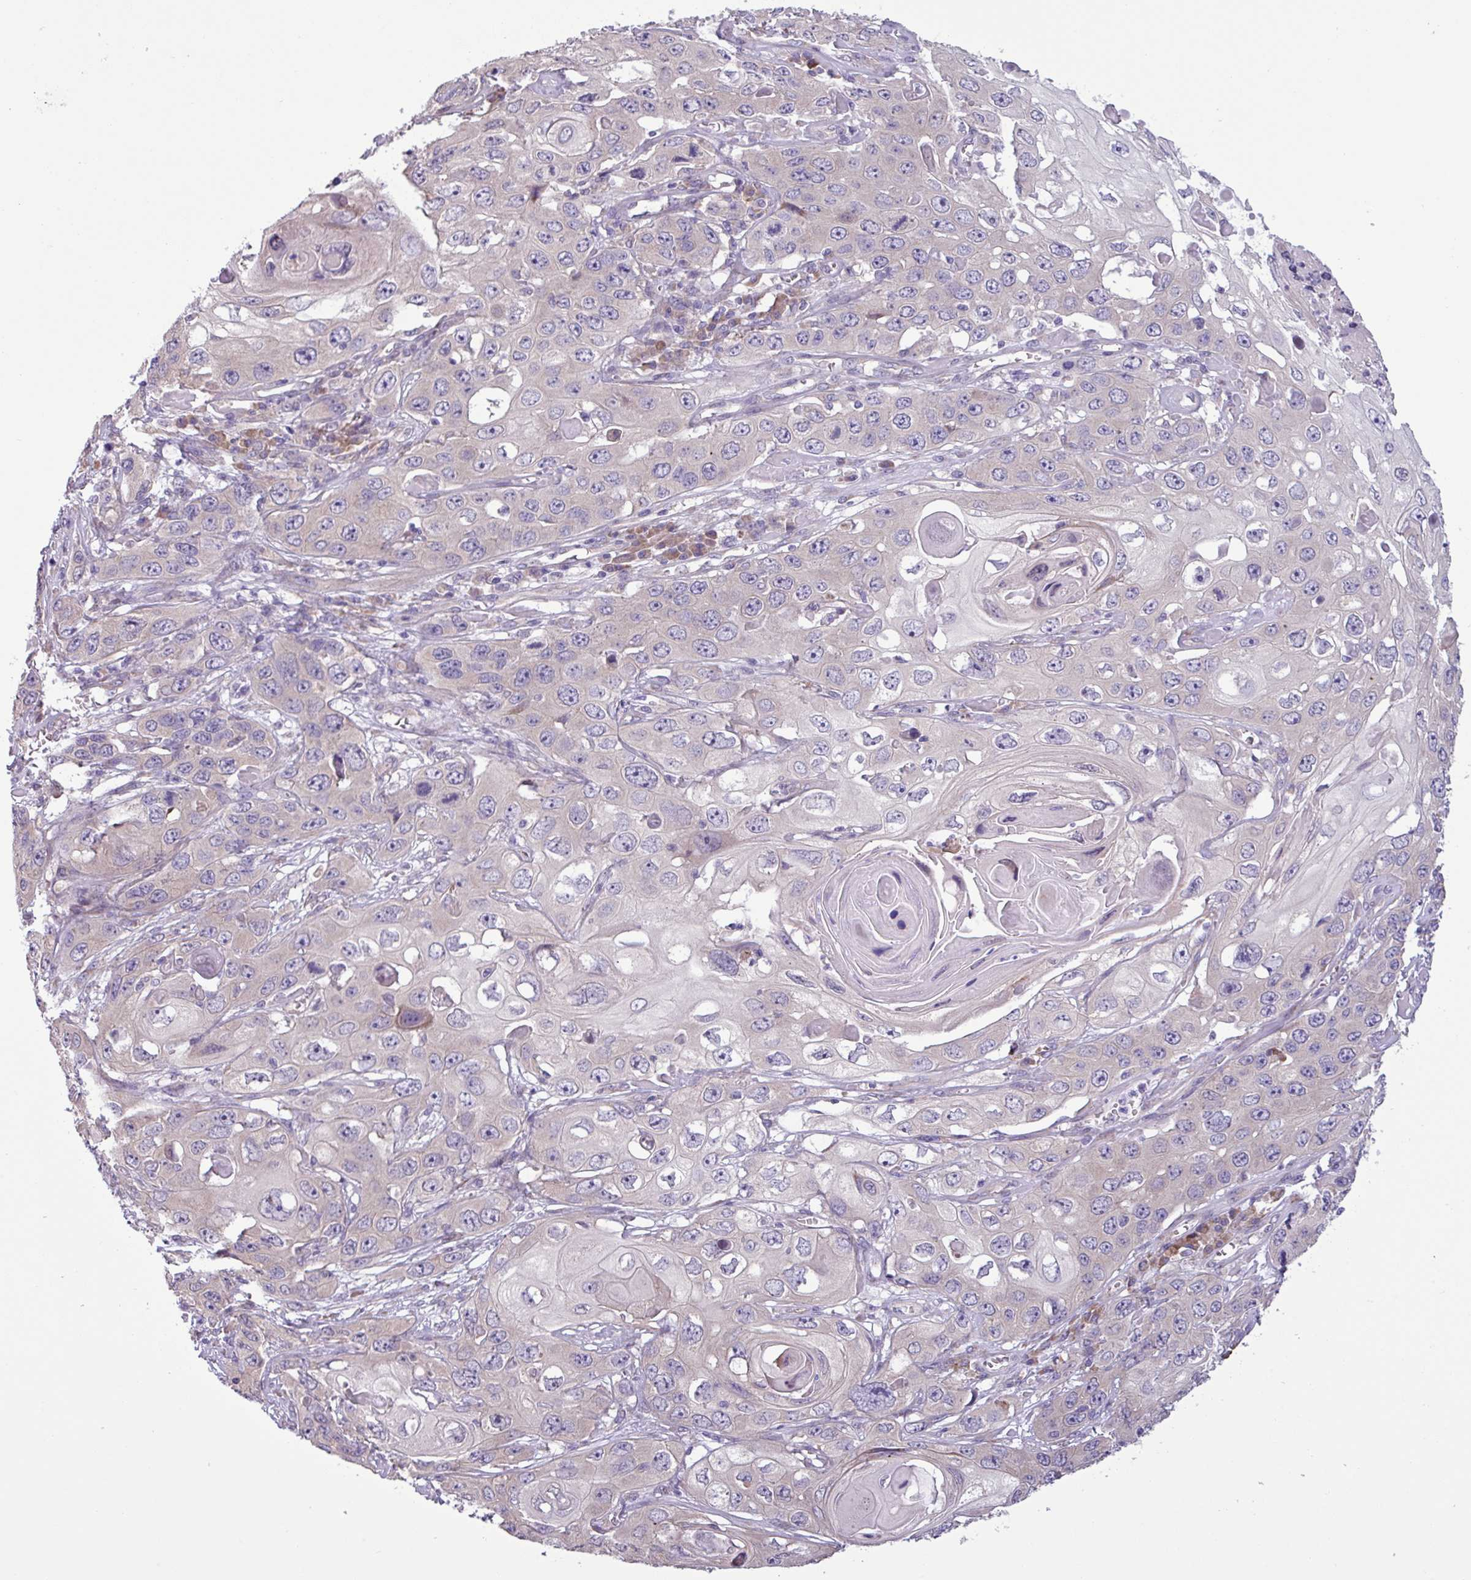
{"staining": {"intensity": "negative", "quantity": "none", "location": "none"}, "tissue": "skin cancer", "cell_type": "Tumor cells", "image_type": "cancer", "snomed": [{"axis": "morphology", "description": "Squamous cell carcinoma, NOS"}, {"axis": "topography", "description": "Skin"}], "caption": "Immunohistochemical staining of skin cancer reveals no significant expression in tumor cells. (DAB (3,3'-diaminobenzidine) immunohistochemistry (IHC) visualized using brightfield microscopy, high magnification).", "gene": "C20orf27", "patient": {"sex": "male", "age": 55}}